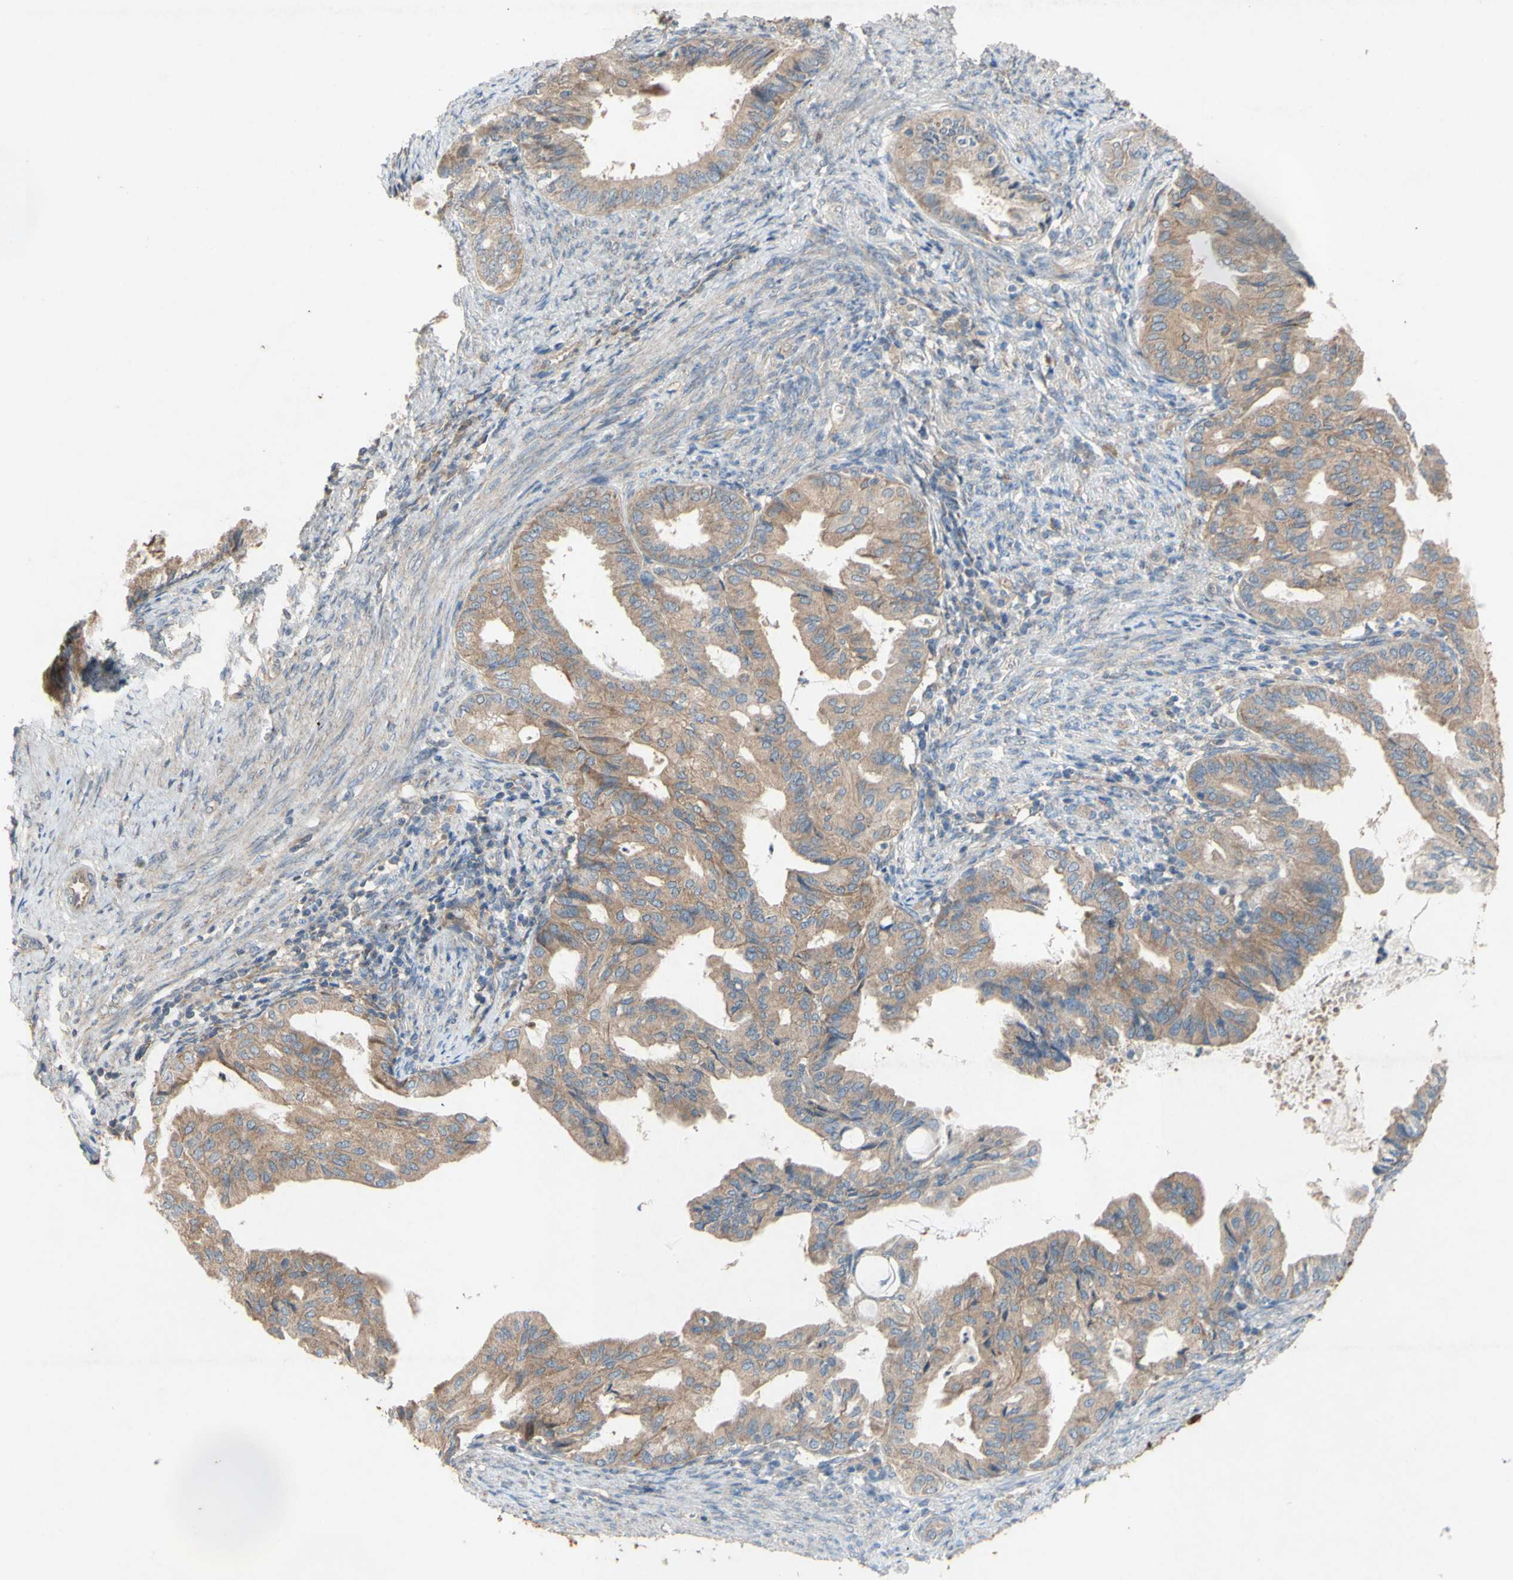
{"staining": {"intensity": "moderate", "quantity": ">75%", "location": "cytoplasmic/membranous"}, "tissue": "endometrial cancer", "cell_type": "Tumor cells", "image_type": "cancer", "snomed": [{"axis": "morphology", "description": "Adenocarcinoma, NOS"}, {"axis": "topography", "description": "Endometrium"}], "caption": "An IHC photomicrograph of neoplastic tissue is shown. Protein staining in brown highlights moderate cytoplasmic/membranous positivity in endometrial cancer within tumor cells.", "gene": "TST", "patient": {"sex": "female", "age": 86}}